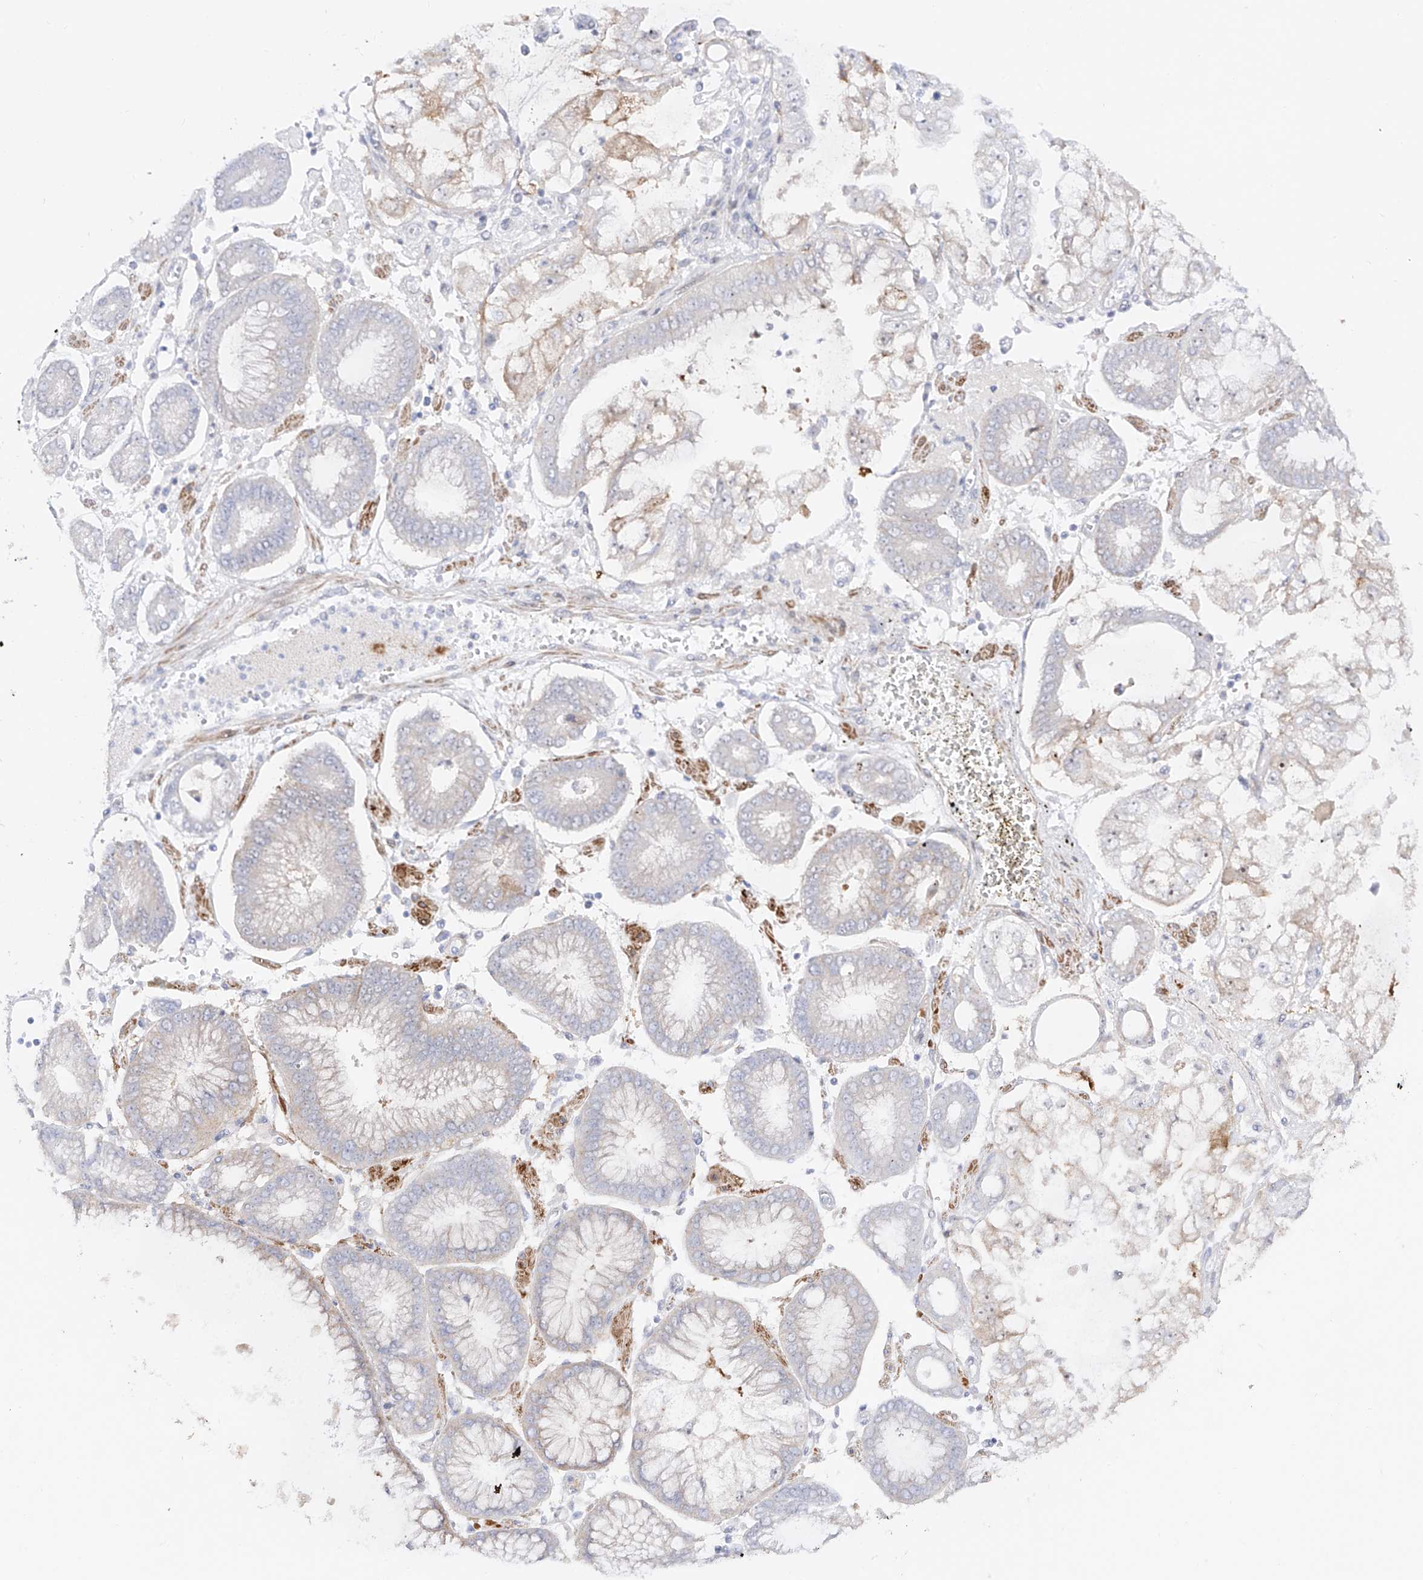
{"staining": {"intensity": "negative", "quantity": "none", "location": "none"}, "tissue": "stomach cancer", "cell_type": "Tumor cells", "image_type": "cancer", "snomed": [{"axis": "morphology", "description": "Adenocarcinoma, NOS"}, {"axis": "topography", "description": "Stomach"}], "caption": "The image shows no staining of tumor cells in stomach adenocarcinoma.", "gene": "ZNF180", "patient": {"sex": "male", "age": 76}}